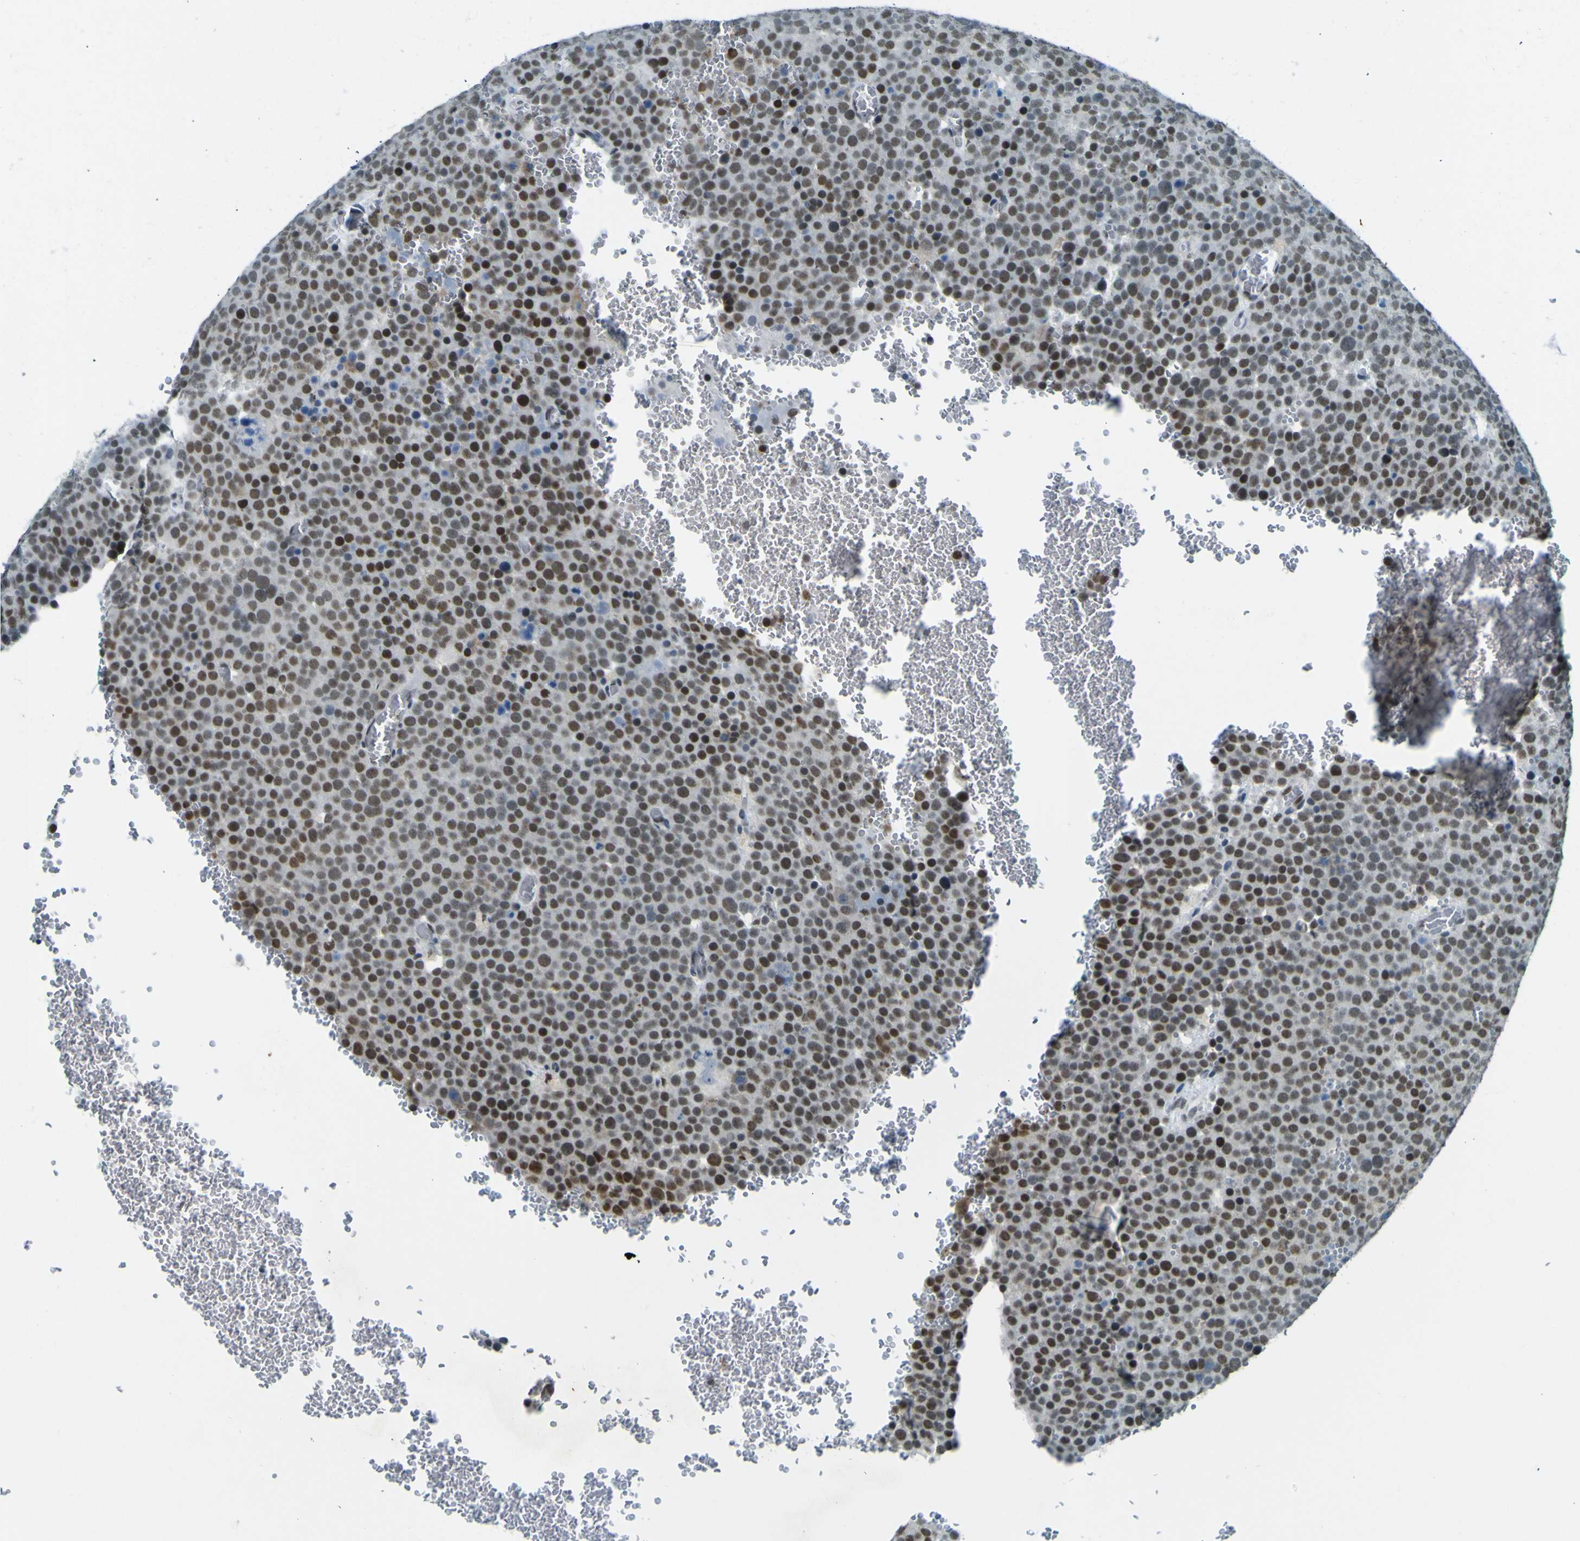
{"staining": {"intensity": "strong", "quantity": "25%-75%", "location": "nuclear"}, "tissue": "testis cancer", "cell_type": "Tumor cells", "image_type": "cancer", "snomed": [{"axis": "morphology", "description": "Seminoma, NOS"}, {"axis": "topography", "description": "Testis"}], "caption": "About 25%-75% of tumor cells in testis cancer (seminoma) show strong nuclear protein positivity as visualized by brown immunohistochemical staining.", "gene": "CEBPG", "patient": {"sex": "male", "age": 71}}